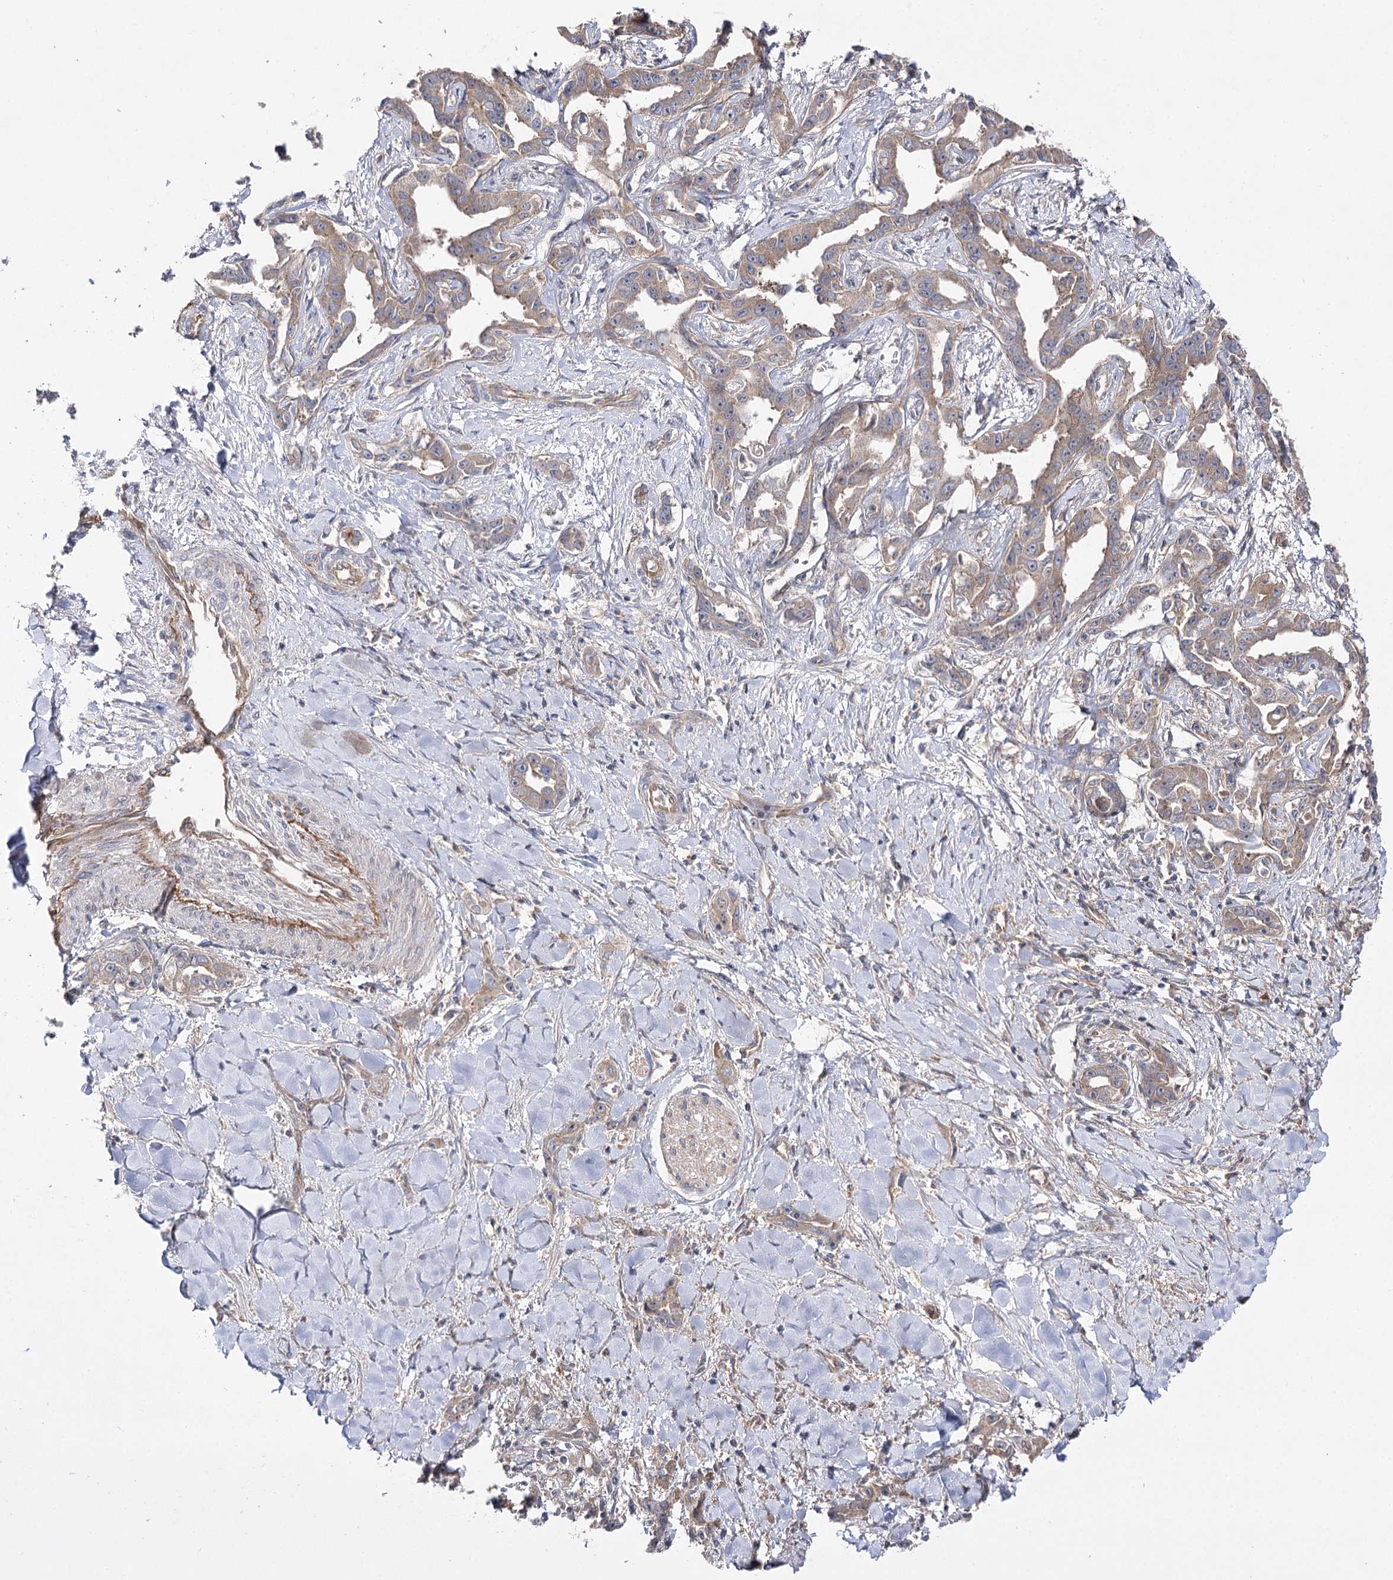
{"staining": {"intensity": "moderate", "quantity": ">75%", "location": "cytoplasmic/membranous"}, "tissue": "liver cancer", "cell_type": "Tumor cells", "image_type": "cancer", "snomed": [{"axis": "morphology", "description": "Cholangiocarcinoma"}, {"axis": "topography", "description": "Liver"}], "caption": "A brown stain labels moderate cytoplasmic/membranous staining of a protein in liver cancer tumor cells. Using DAB (3,3'-diaminobenzidine) (brown) and hematoxylin (blue) stains, captured at high magnification using brightfield microscopy.", "gene": "BCR", "patient": {"sex": "male", "age": 59}}